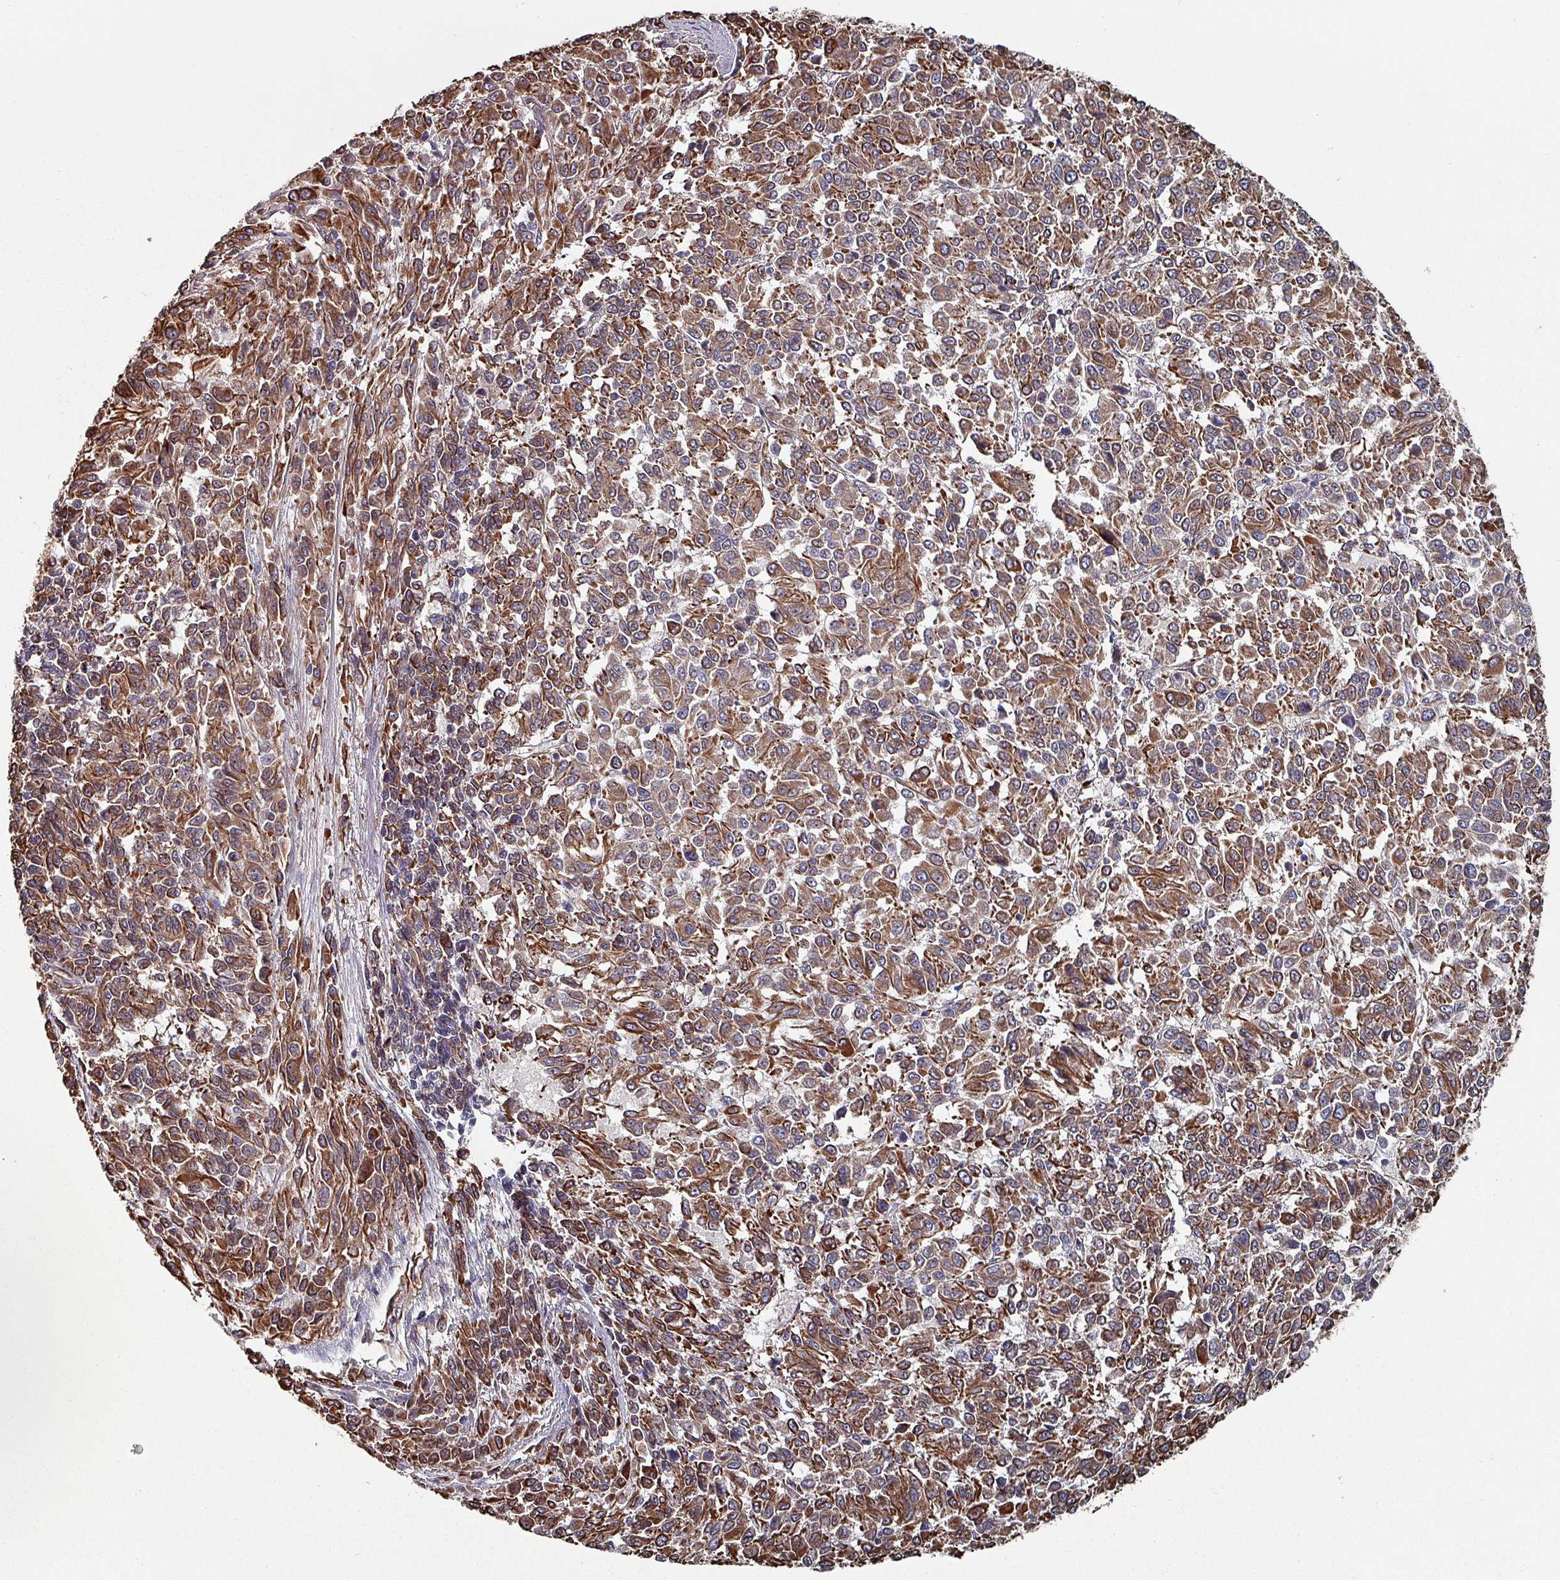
{"staining": {"intensity": "moderate", "quantity": ">75%", "location": "cytoplasmic/membranous"}, "tissue": "melanoma", "cell_type": "Tumor cells", "image_type": "cancer", "snomed": [{"axis": "morphology", "description": "Malignant melanoma, Metastatic site"}, {"axis": "topography", "description": "Lung"}], "caption": "Immunohistochemistry of malignant melanoma (metastatic site) exhibits medium levels of moderate cytoplasmic/membranous positivity in approximately >75% of tumor cells.", "gene": "ANO10", "patient": {"sex": "male", "age": 64}}